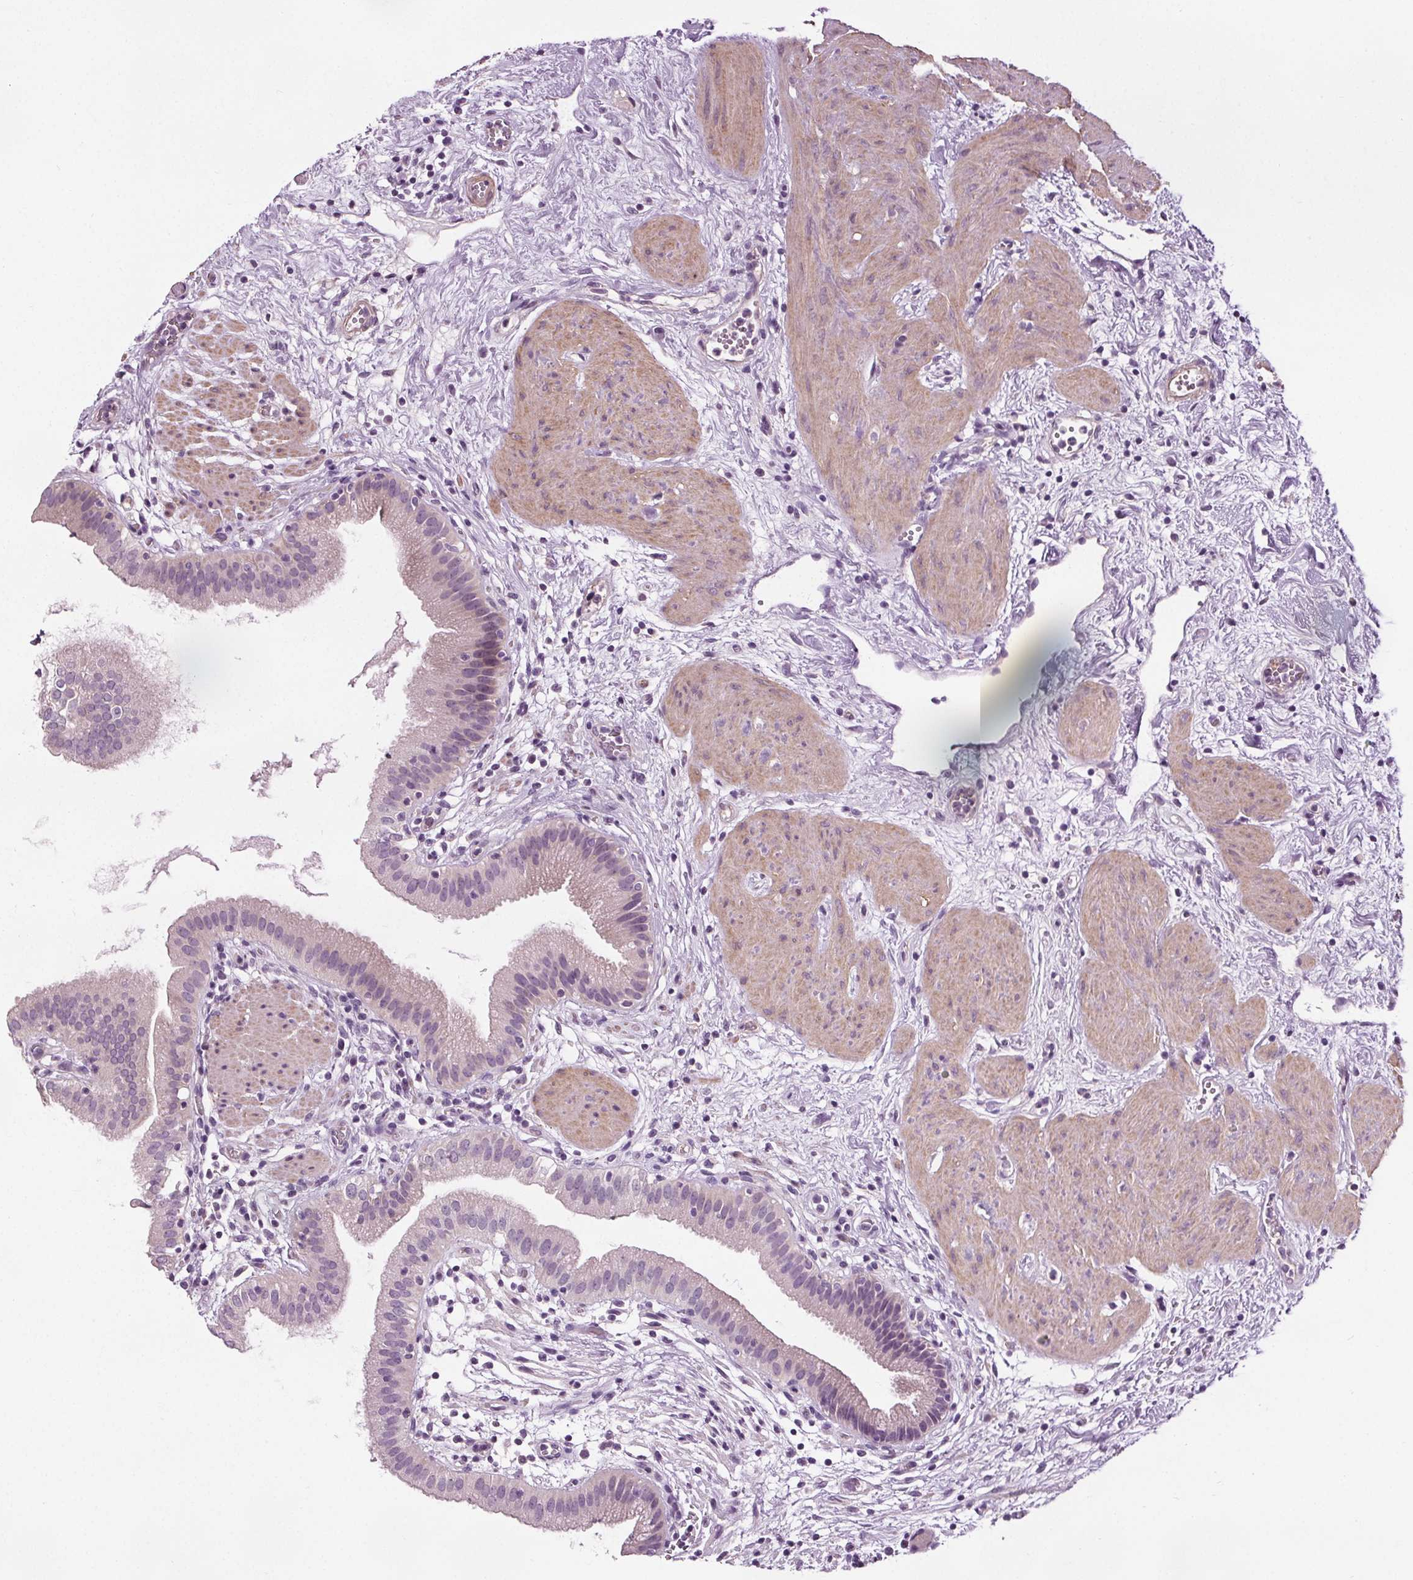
{"staining": {"intensity": "negative", "quantity": "none", "location": "none"}, "tissue": "gallbladder", "cell_type": "Glandular cells", "image_type": "normal", "snomed": [{"axis": "morphology", "description": "Normal tissue, NOS"}, {"axis": "topography", "description": "Gallbladder"}], "caption": "This is a photomicrograph of immunohistochemistry staining of normal gallbladder, which shows no expression in glandular cells. (DAB (3,3'-diaminobenzidine) immunohistochemistry (IHC), high magnification).", "gene": "RASA1", "patient": {"sex": "female", "age": 65}}